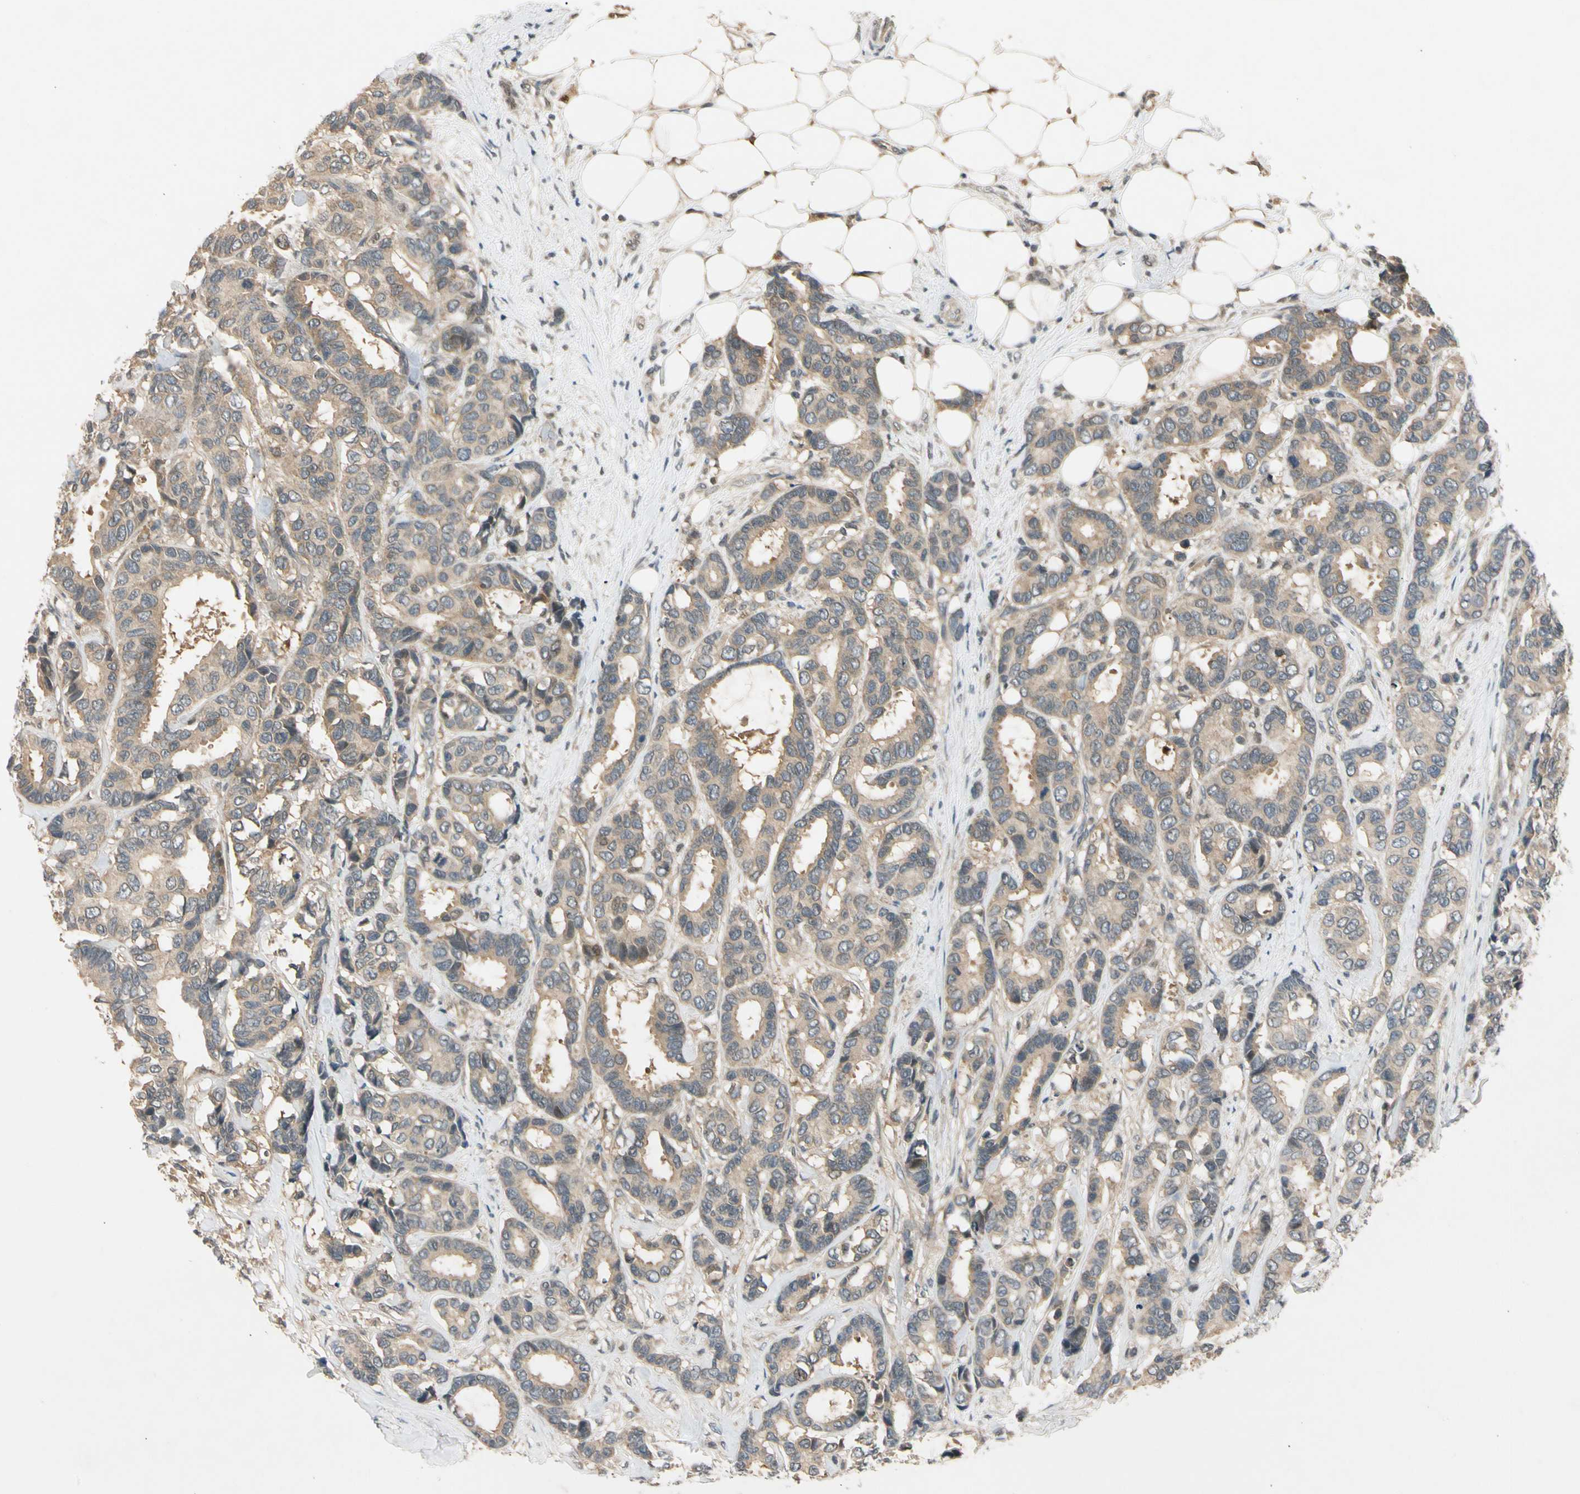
{"staining": {"intensity": "weak", "quantity": ">75%", "location": "cytoplasmic/membranous"}, "tissue": "breast cancer", "cell_type": "Tumor cells", "image_type": "cancer", "snomed": [{"axis": "morphology", "description": "Duct carcinoma"}, {"axis": "topography", "description": "Breast"}], "caption": "Immunohistochemical staining of human breast cancer (infiltrating ductal carcinoma) exhibits low levels of weak cytoplasmic/membranous positivity in approximately >75% of tumor cells.", "gene": "RIOX2", "patient": {"sex": "female", "age": 87}}